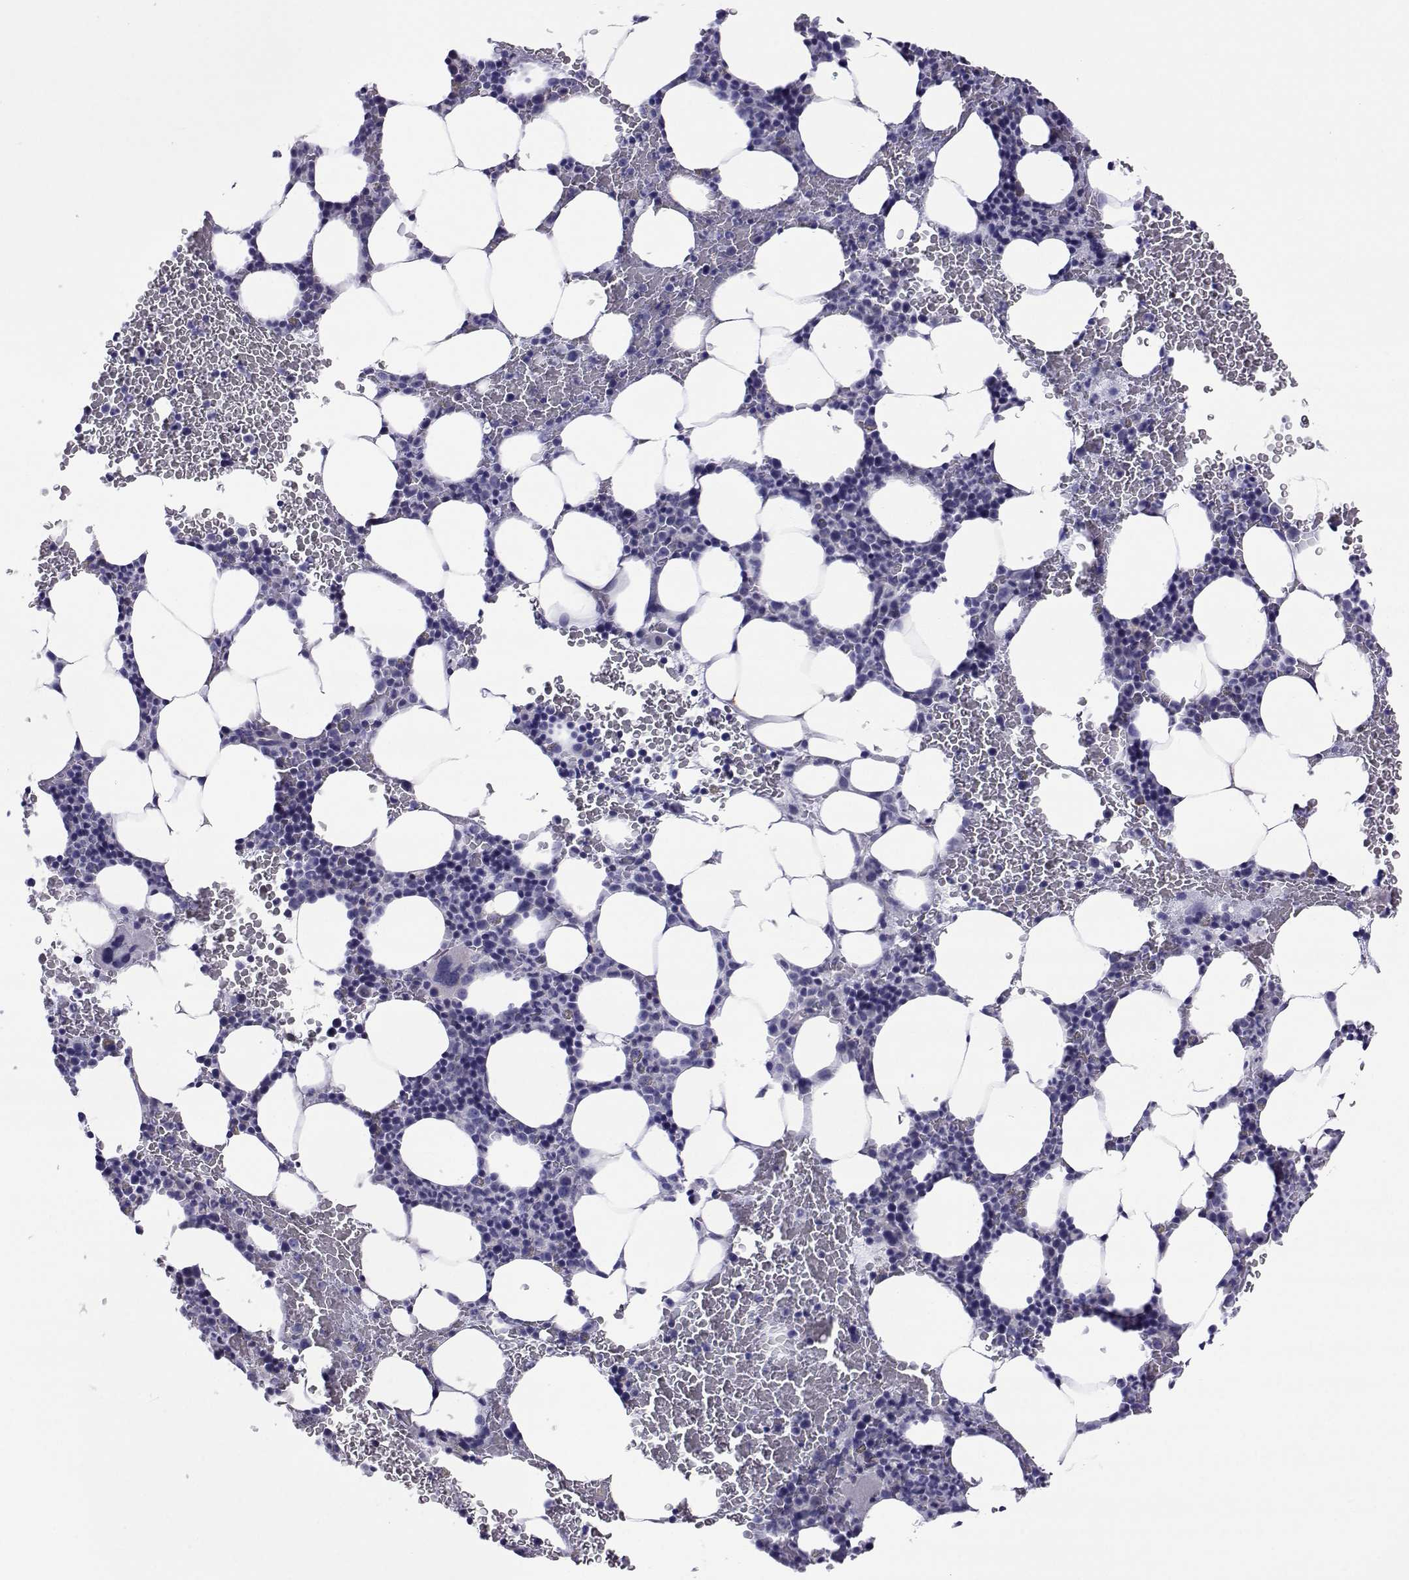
{"staining": {"intensity": "negative", "quantity": "none", "location": "none"}, "tissue": "bone marrow", "cell_type": "Hematopoietic cells", "image_type": "normal", "snomed": [{"axis": "morphology", "description": "Normal tissue, NOS"}, {"axis": "topography", "description": "Bone marrow"}], "caption": "Photomicrograph shows no protein positivity in hematopoietic cells of normal bone marrow.", "gene": "COL22A1", "patient": {"sex": "male", "age": 64}}